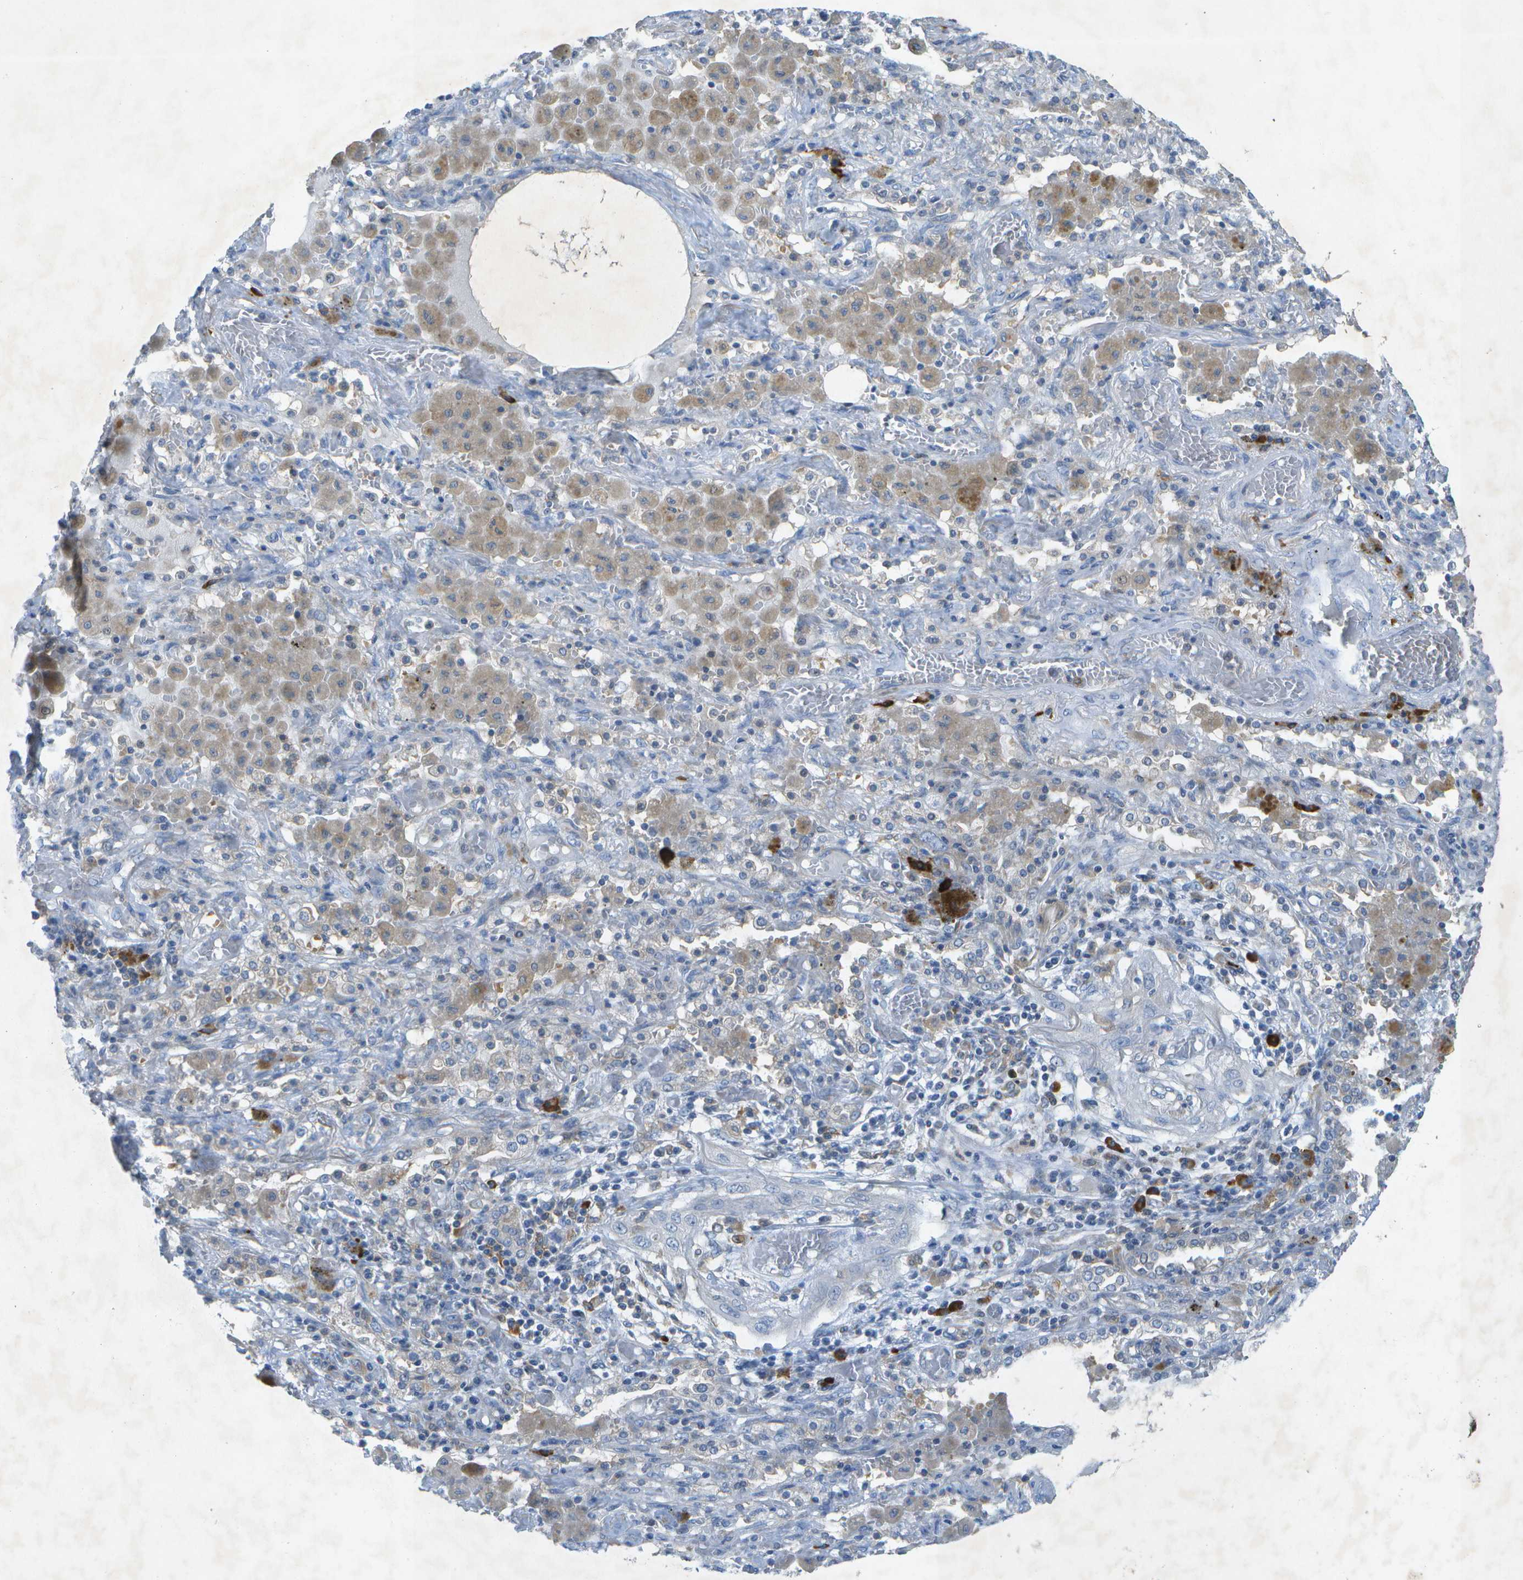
{"staining": {"intensity": "negative", "quantity": "none", "location": "none"}, "tissue": "lung cancer", "cell_type": "Tumor cells", "image_type": "cancer", "snomed": [{"axis": "morphology", "description": "Squamous cell carcinoma, NOS"}, {"axis": "topography", "description": "Lung"}], "caption": "Immunohistochemistry (IHC) photomicrograph of neoplastic tissue: lung cancer stained with DAB exhibits no significant protein staining in tumor cells.", "gene": "WNK2", "patient": {"sex": "female", "age": 47}}